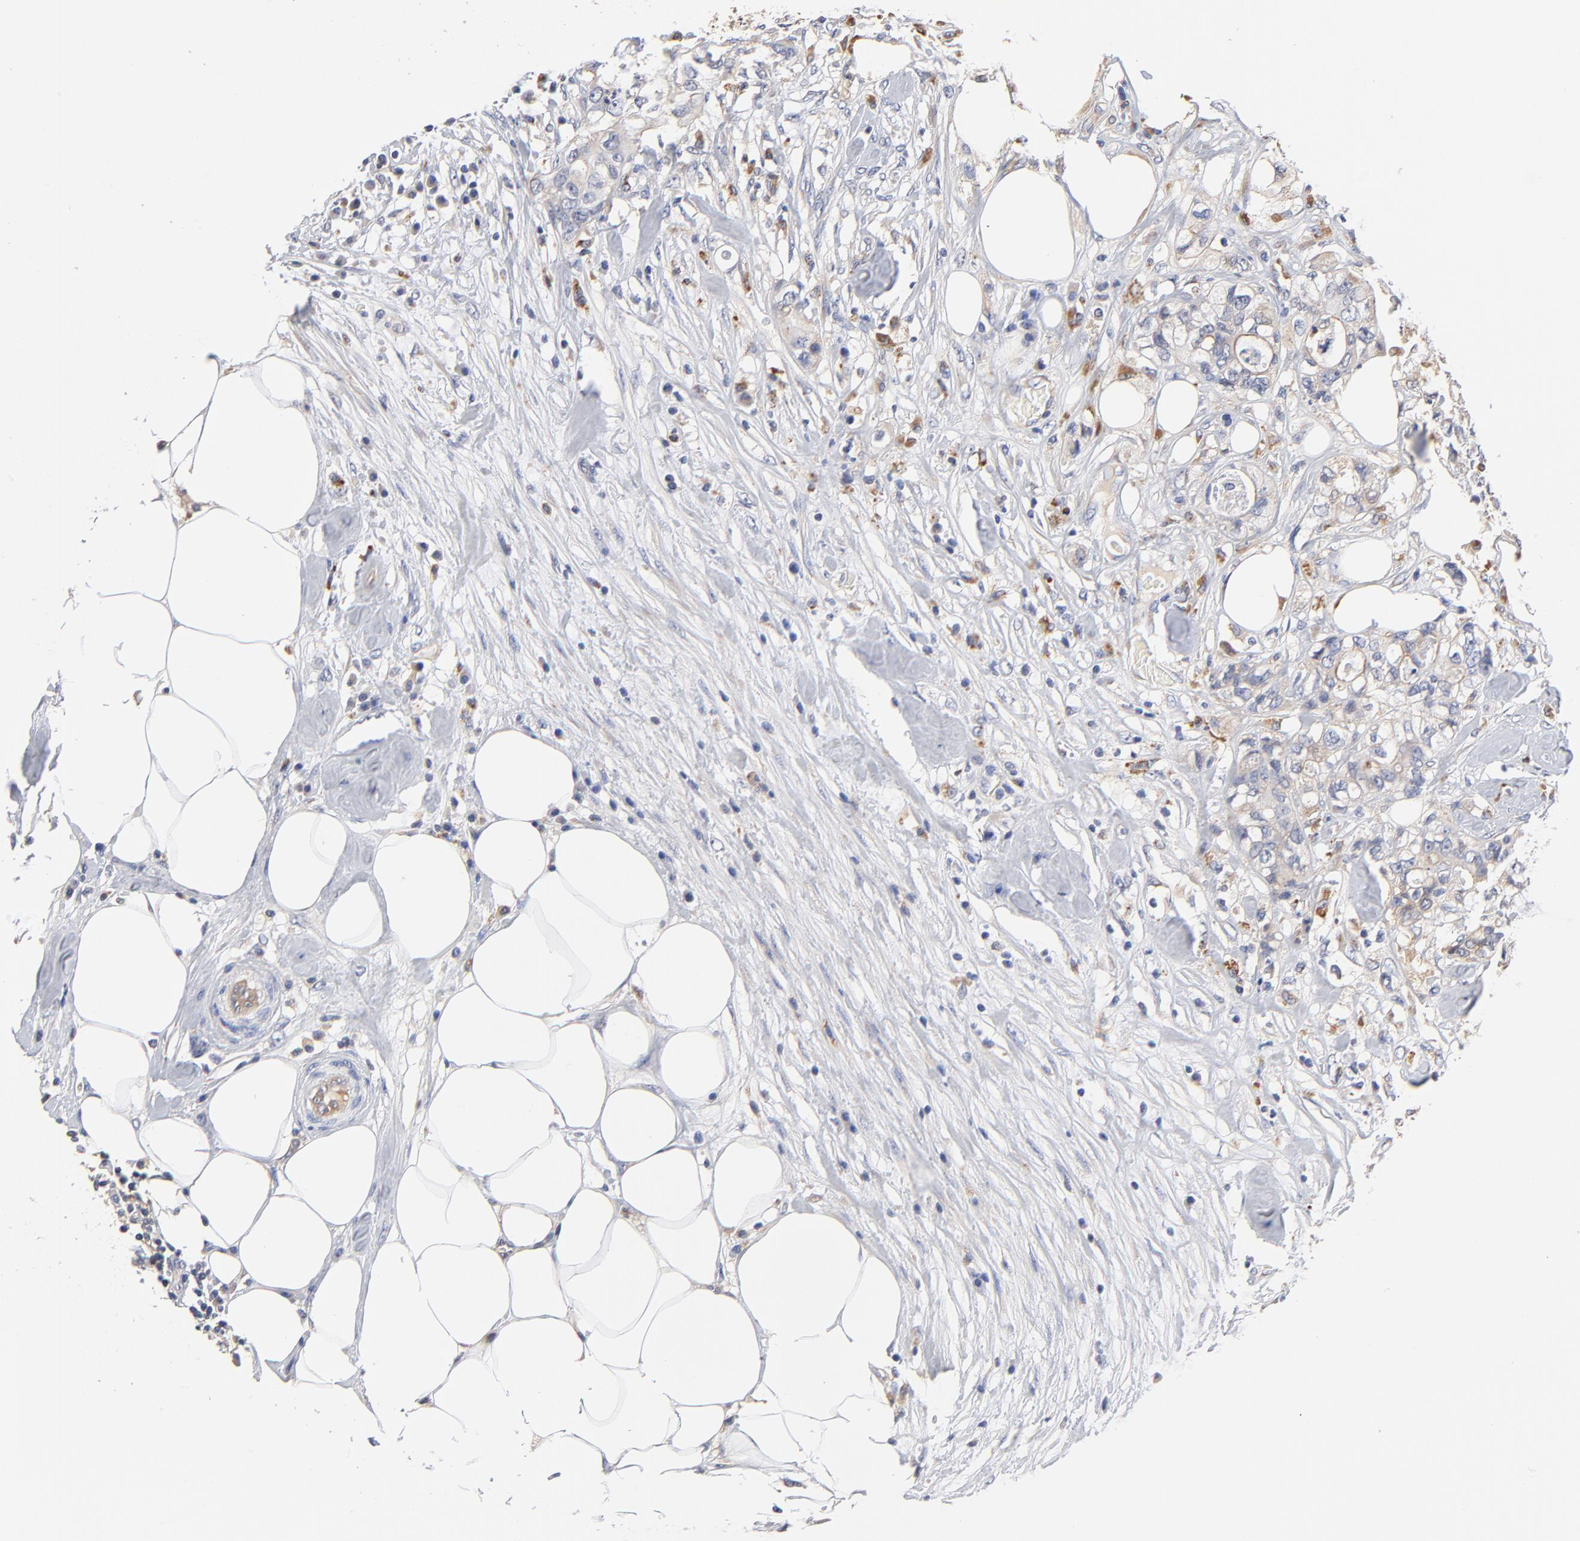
{"staining": {"intensity": "weak", "quantity": "25%-75%", "location": "cytoplasmic/membranous"}, "tissue": "colorectal cancer", "cell_type": "Tumor cells", "image_type": "cancer", "snomed": [{"axis": "morphology", "description": "Adenocarcinoma, NOS"}, {"axis": "topography", "description": "Rectum"}], "caption": "DAB (3,3'-diaminobenzidine) immunohistochemical staining of colorectal cancer reveals weak cytoplasmic/membranous protein staining in approximately 25%-75% of tumor cells.", "gene": "FBXL2", "patient": {"sex": "female", "age": 57}}